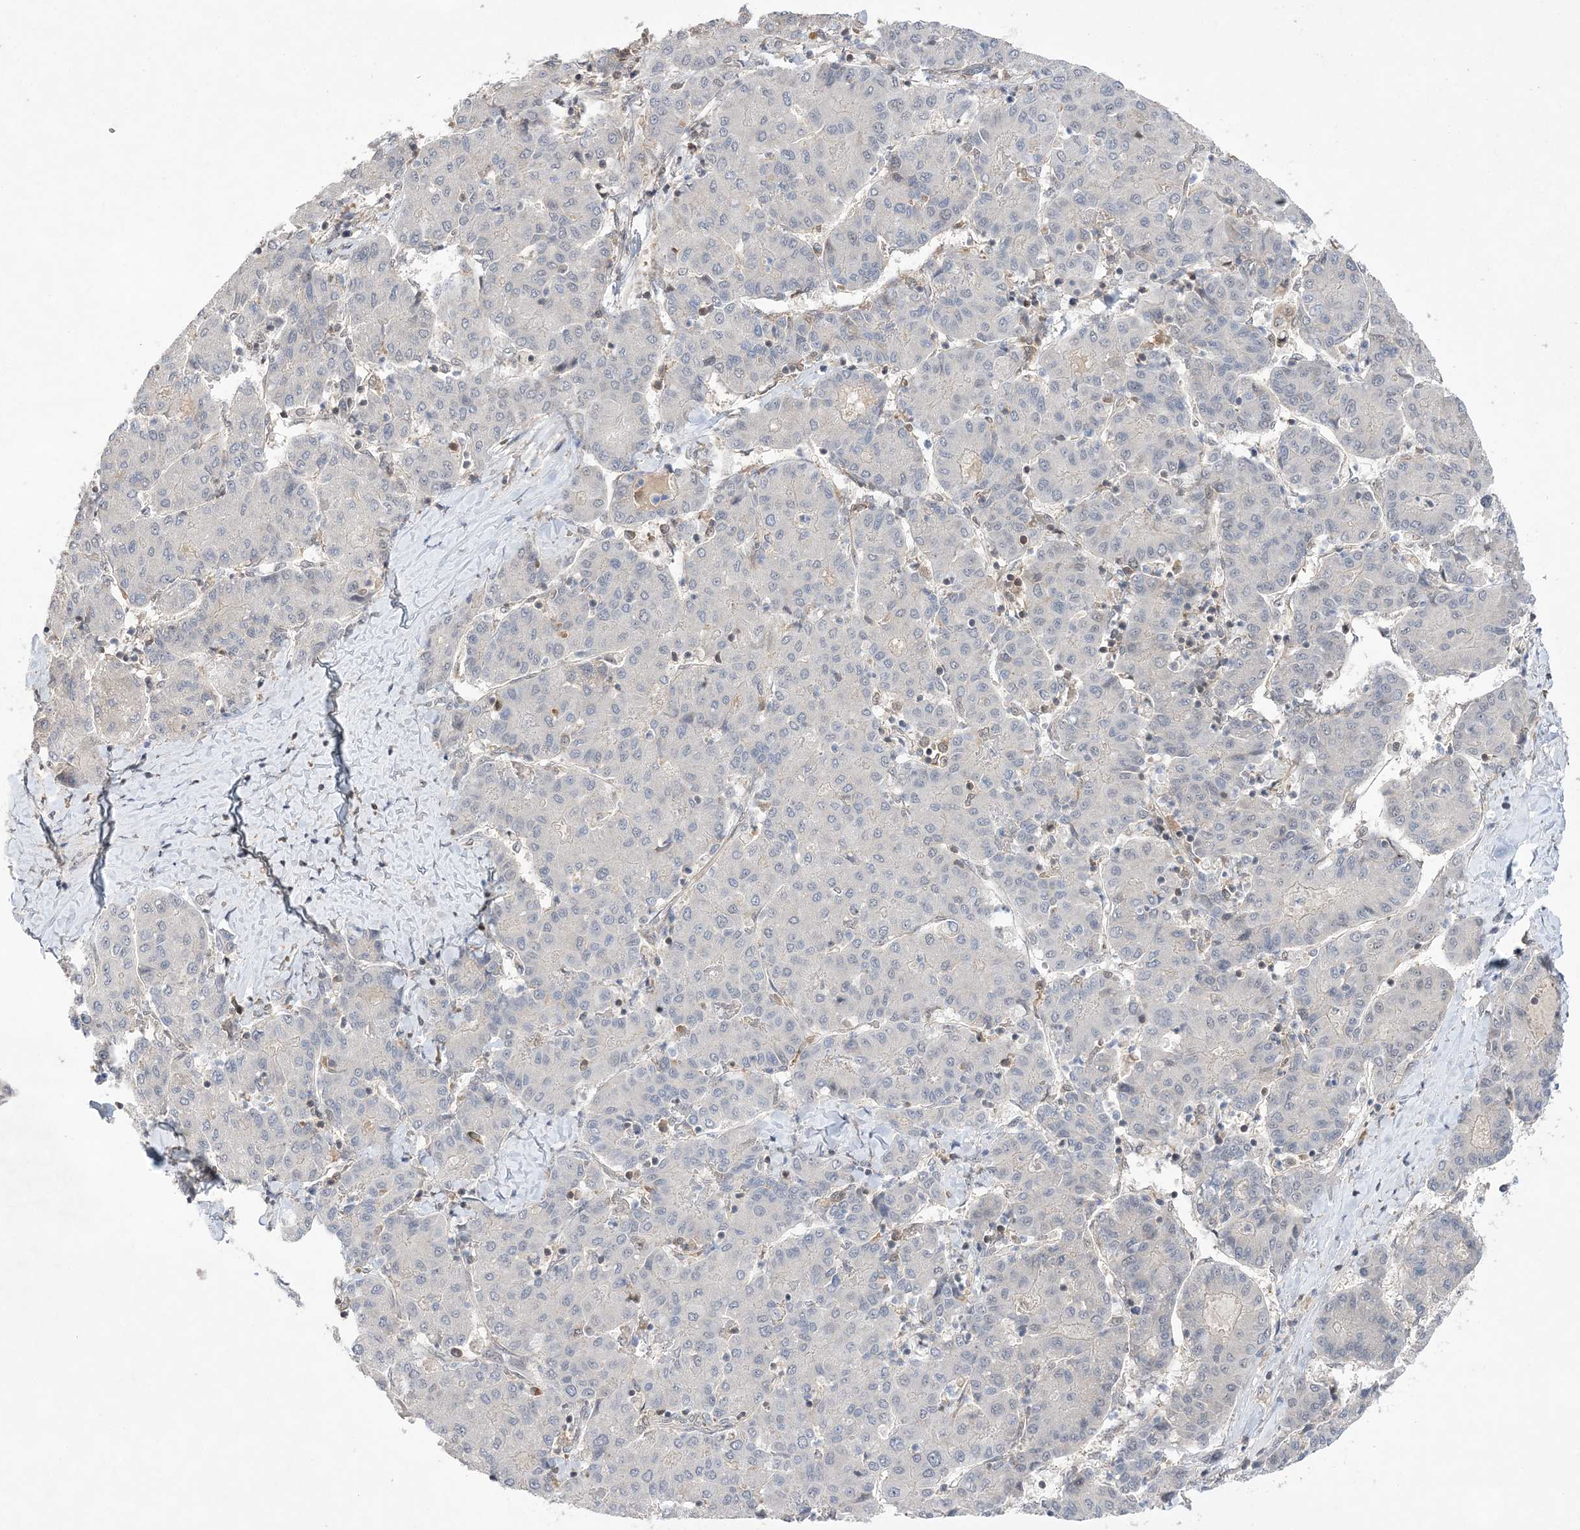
{"staining": {"intensity": "negative", "quantity": "none", "location": "none"}, "tissue": "liver cancer", "cell_type": "Tumor cells", "image_type": "cancer", "snomed": [{"axis": "morphology", "description": "Carcinoma, Hepatocellular, NOS"}, {"axis": "topography", "description": "Liver"}], "caption": "Immunohistochemical staining of human liver hepatocellular carcinoma demonstrates no significant staining in tumor cells. (DAB IHC with hematoxylin counter stain).", "gene": "TMEM132B", "patient": {"sex": "male", "age": 65}}